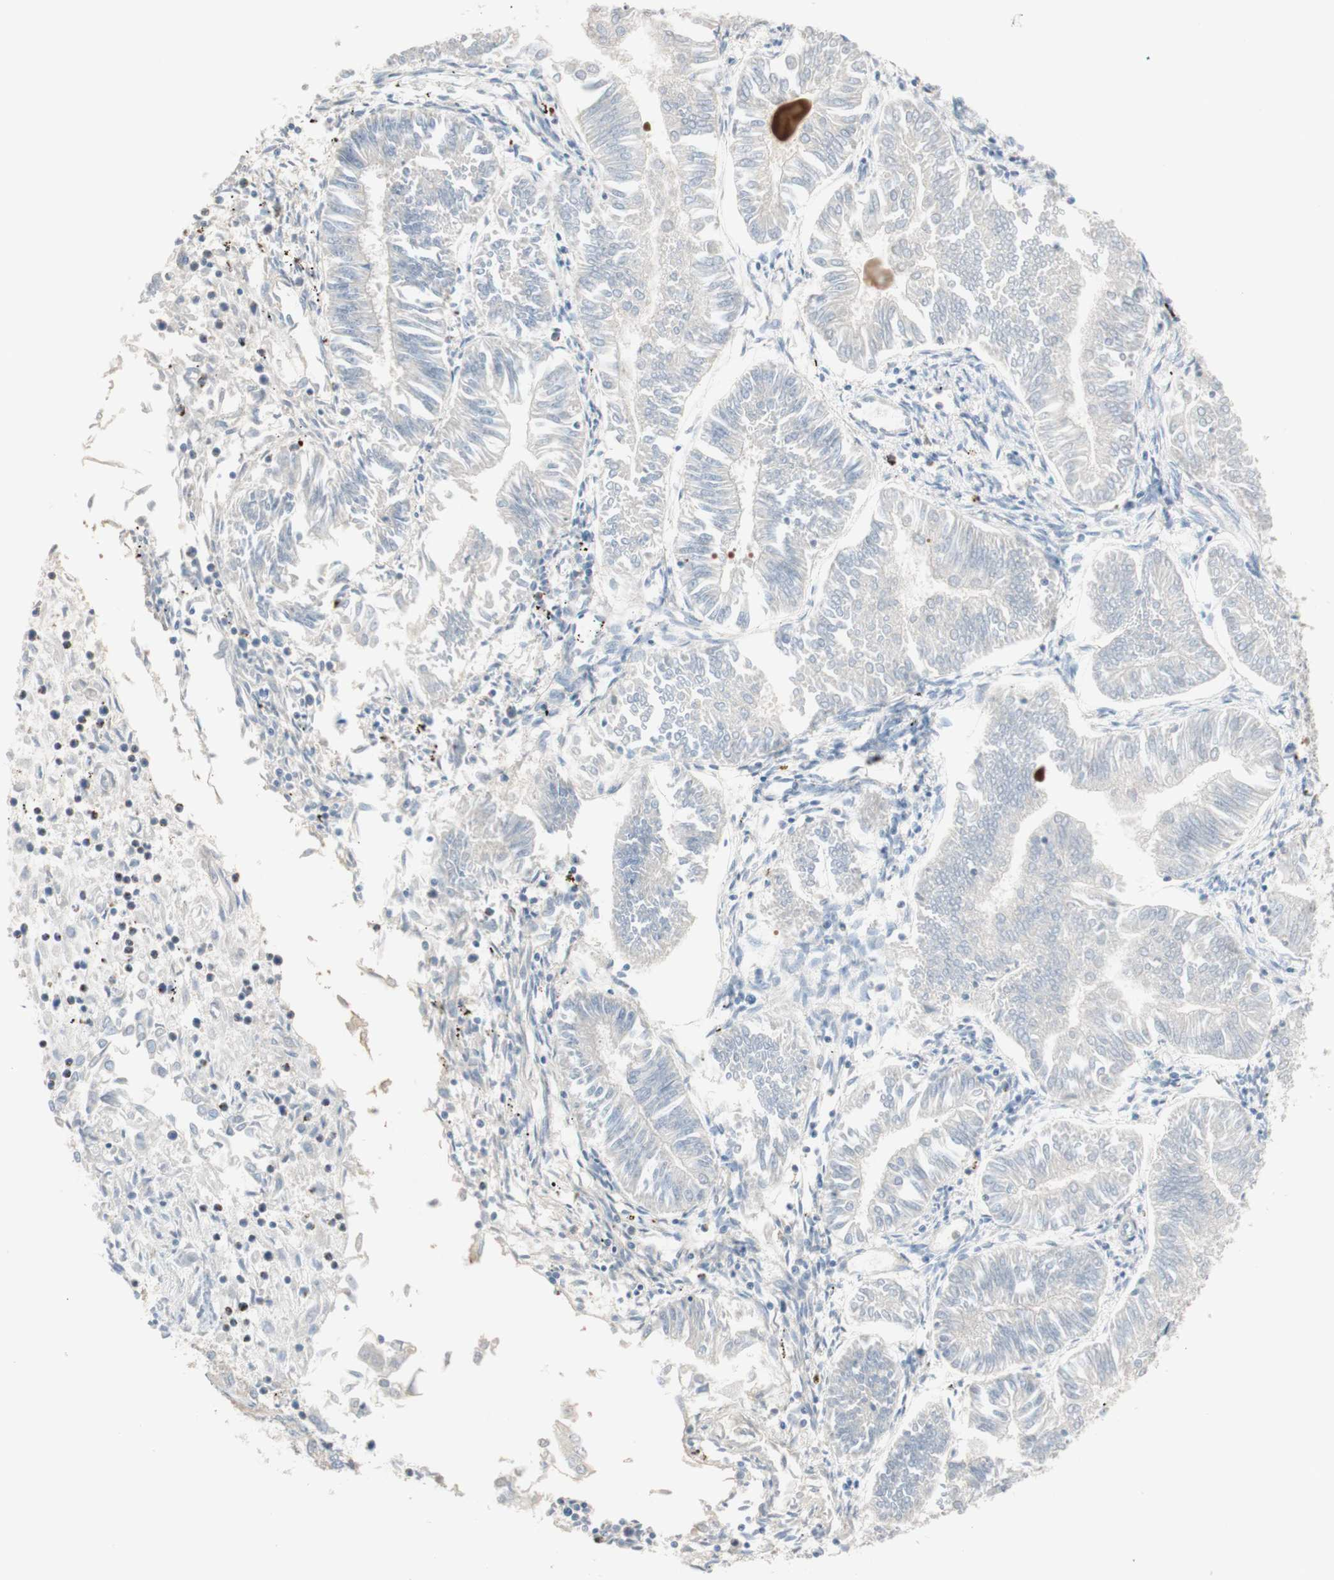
{"staining": {"intensity": "negative", "quantity": "none", "location": "none"}, "tissue": "endometrial cancer", "cell_type": "Tumor cells", "image_type": "cancer", "snomed": [{"axis": "morphology", "description": "Adenocarcinoma, NOS"}, {"axis": "topography", "description": "Endometrium"}], "caption": "Endometrial adenocarcinoma was stained to show a protein in brown. There is no significant staining in tumor cells. The staining is performed using DAB brown chromogen with nuclei counter-stained in using hematoxylin.", "gene": "MANEA", "patient": {"sex": "female", "age": 53}}